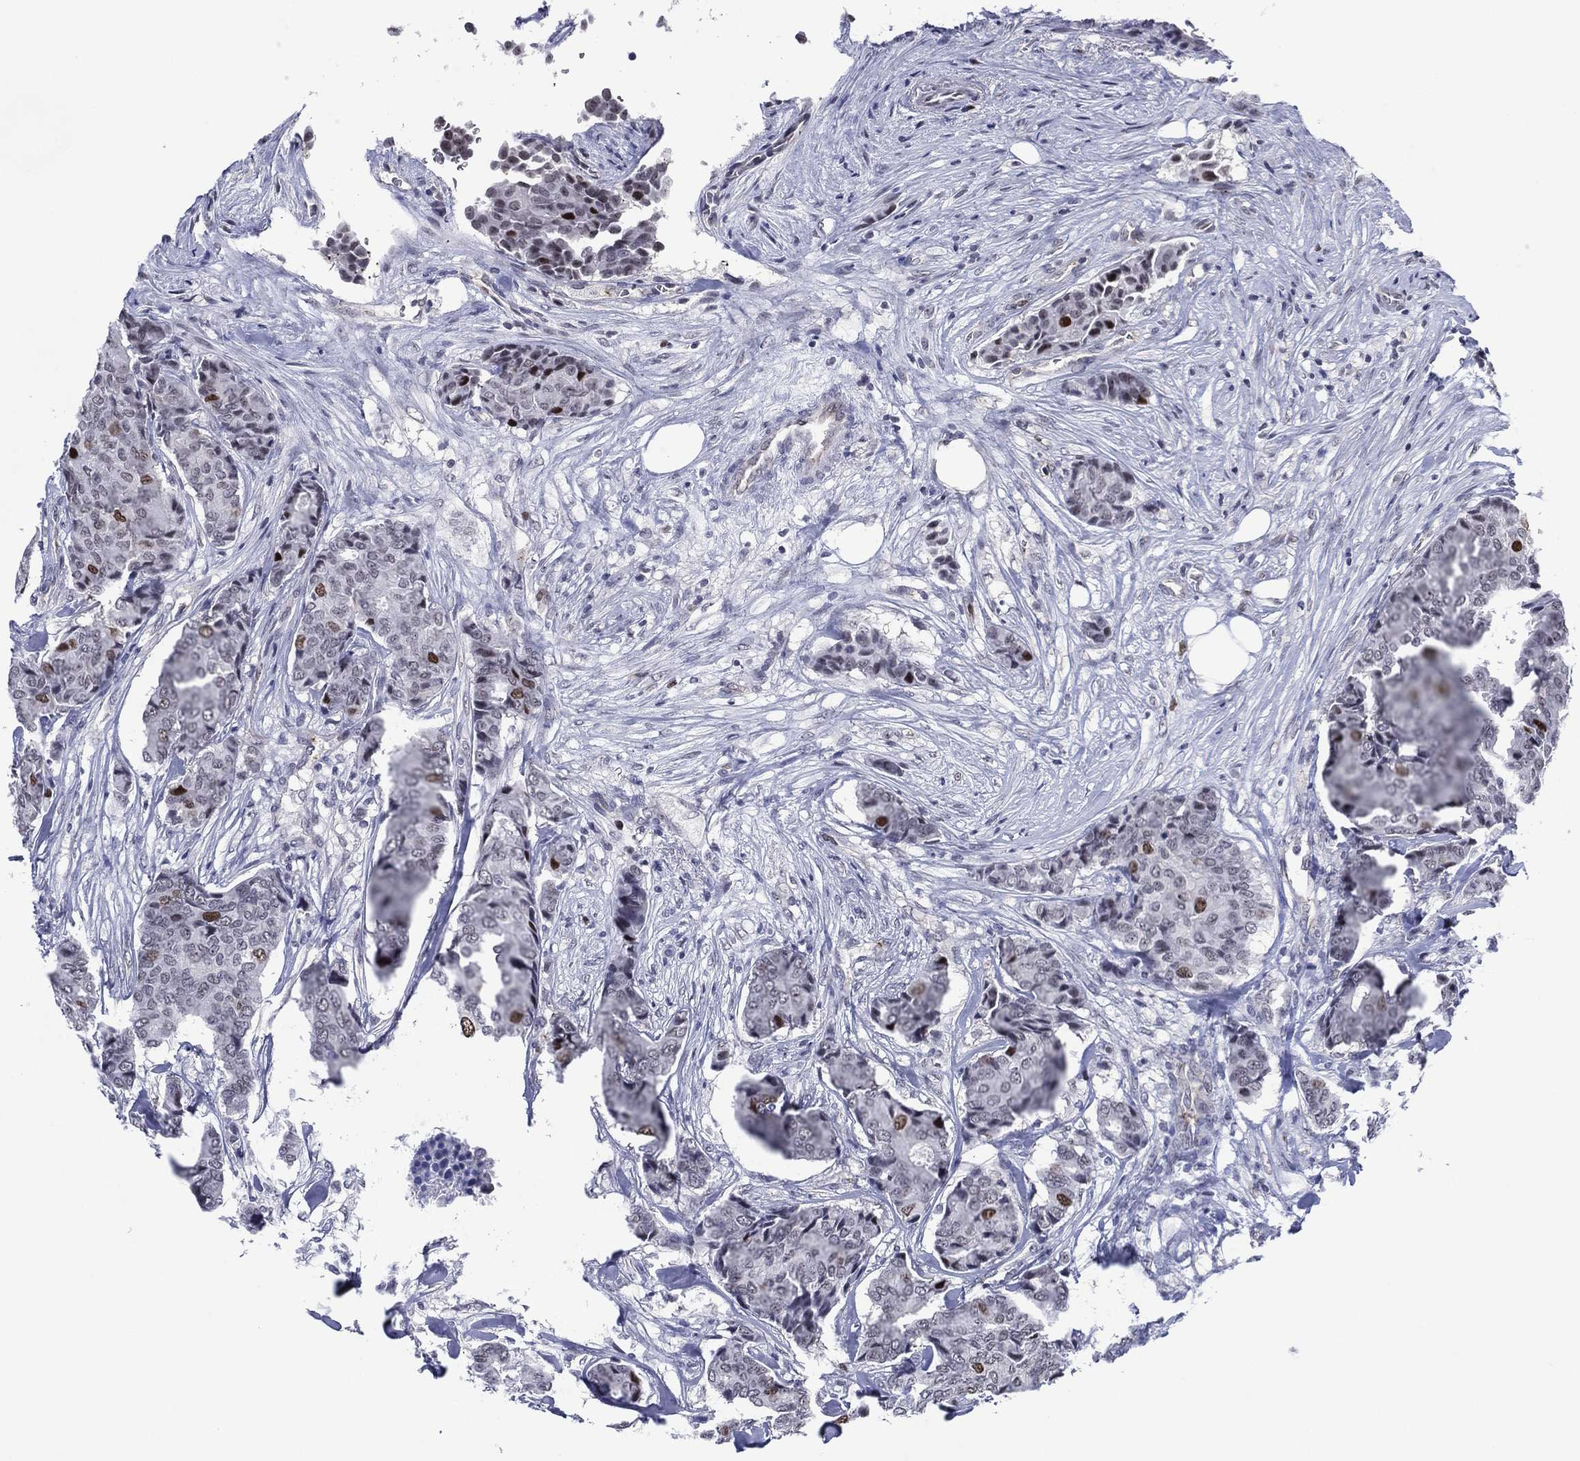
{"staining": {"intensity": "strong", "quantity": "<25%", "location": "nuclear"}, "tissue": "breast cancer", "cell_type": "Tumor cells", "image_type": "cancer", "snomed": [{"axis": "morphology", "description": "Duct carcinoma"}, {"axis": "topography", "description": "Breast"}], "caption": "There is medium levels of strong nuclear staining in tumor cells of infiltrating ductal carcinoma (breast), as demonstrated by immunohistochemical staining (brown color).", "gene": "GATA6", "patient": {"sex": "female", "age": 75}}